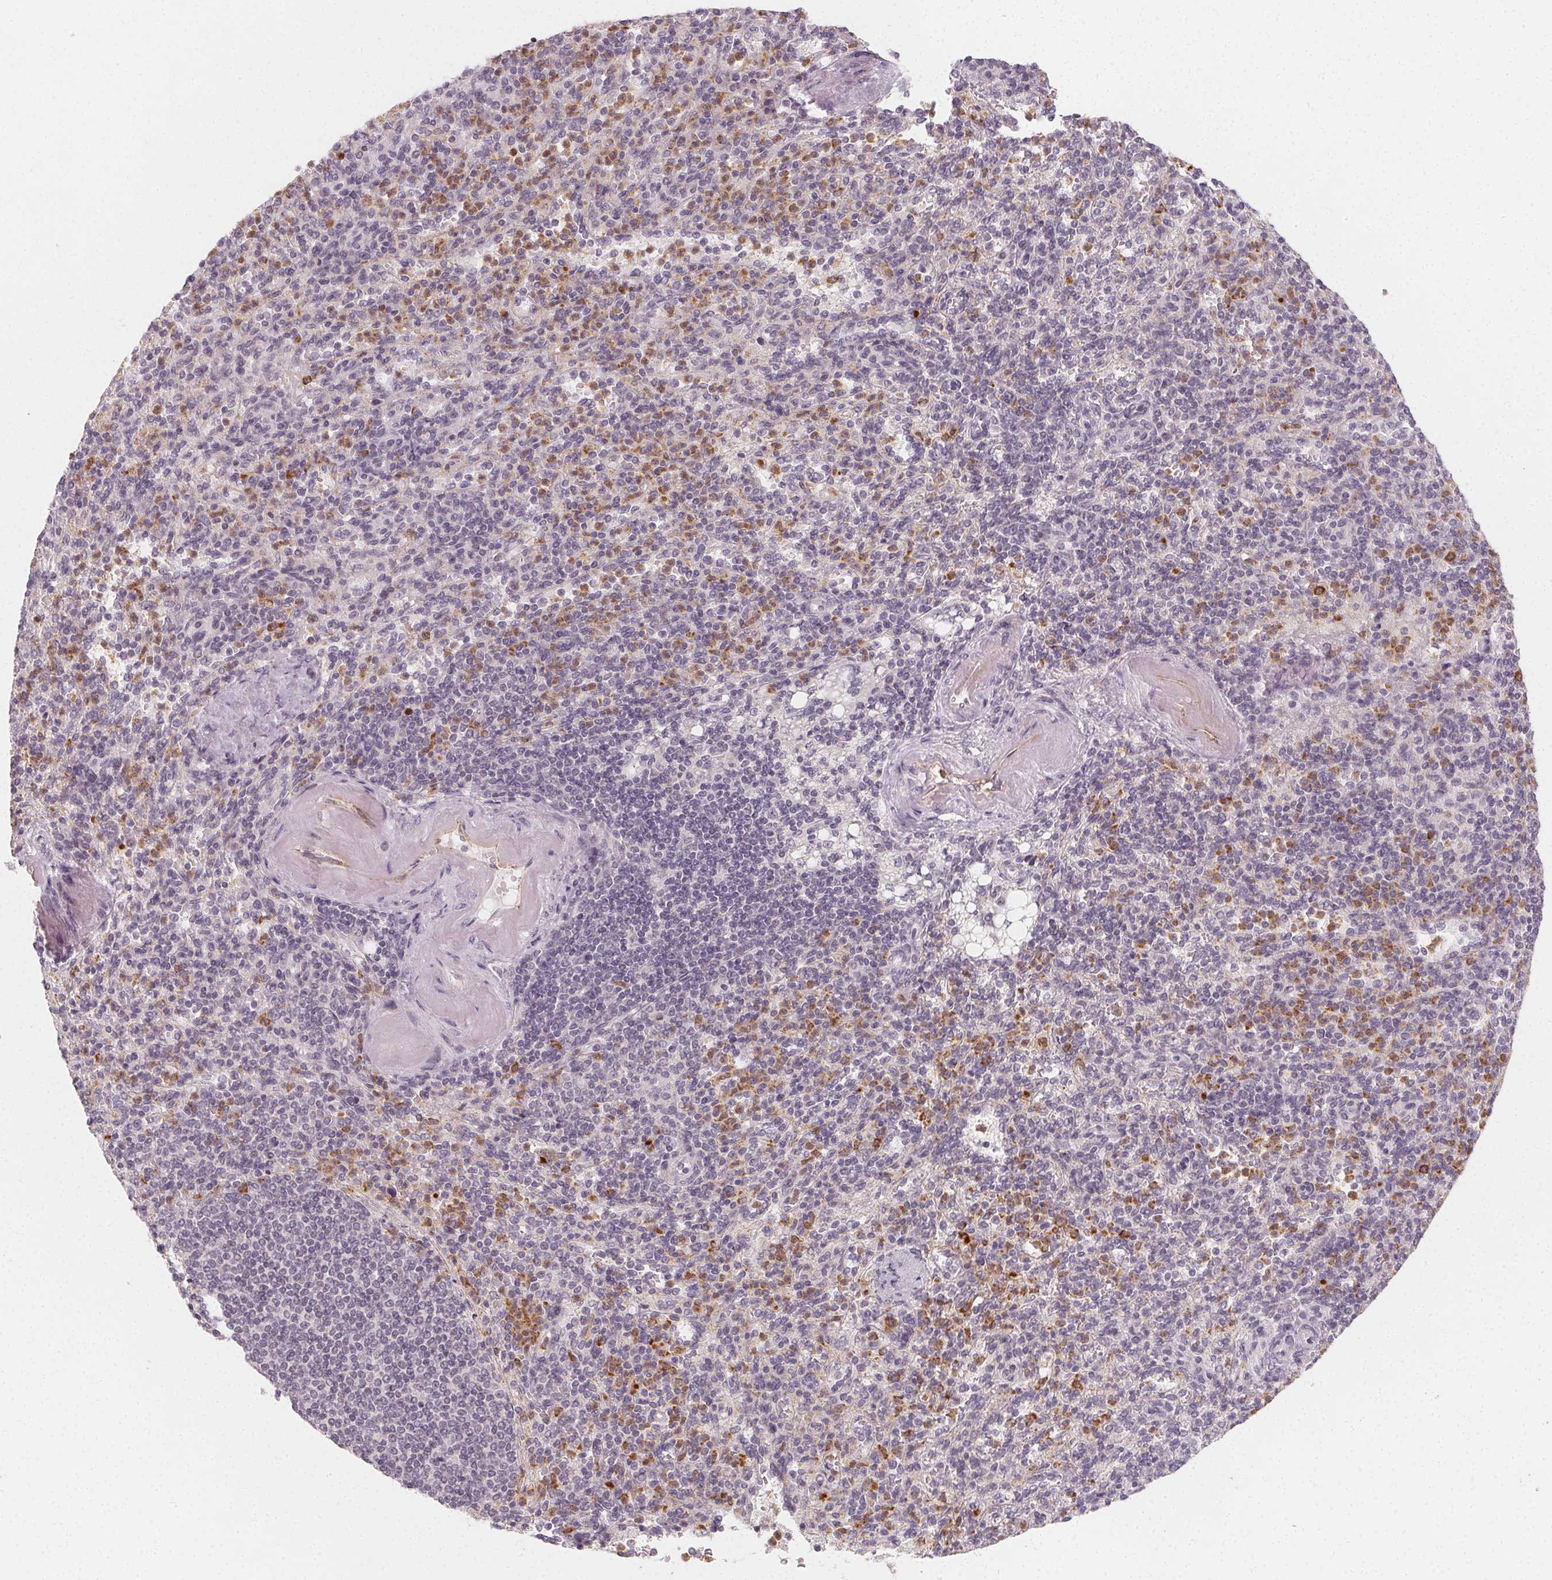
{"staining": {"intensity": "moderate", "quantity": "<25%", "location": "cytoplasmic/membranous"}, "tissue": "spleen", "cell_type": "Cells in red pulp", "image_type": "normal", "snomed": [{"axis": "morphology", "description": "Normal tissue, NOS"}, {"axis": "topography", "description": "Spleen"}], "caption": "Spleen stained for a protein (brown) reveals moderate cytoplasmic/membranous positive positivity in about <25% of cells in red pulp.", "gene": "CLCNKA", "patient": {"sex": "female", "age": 74}}